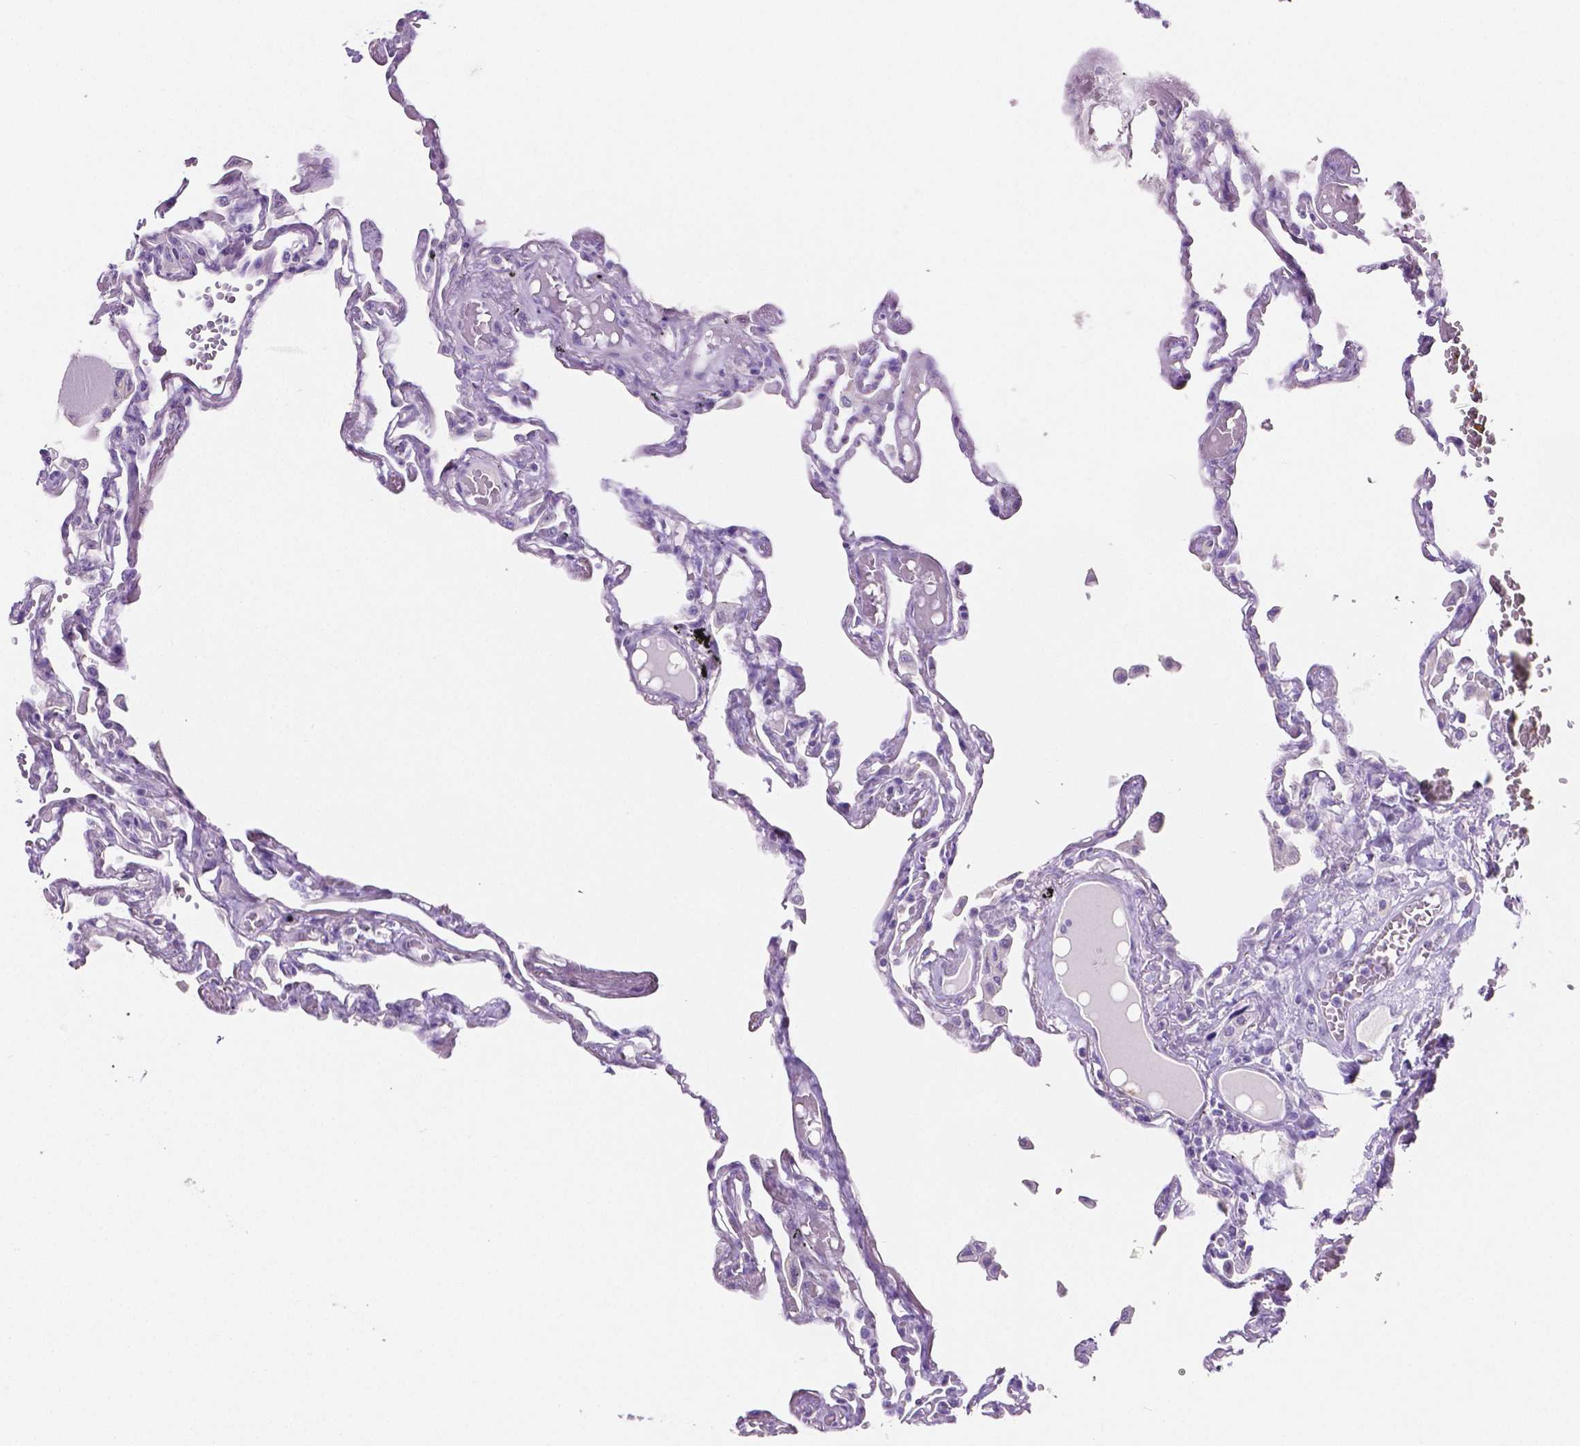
{"staining": {"intensity": "negative", "quantity": "none", "location": "none"}, "tissue": "lung", "cell_type": "Alveolar cells", "image_type": "normal", "snomed": [{"axis": "morphology", "description": "Normal tissue, NOS"}, {"axis": "morphology", "description": "Adenocarcinoma, NOS"}, {"axis": "topography", "description": "Cartilage tissue"}, {"axis": "topography", "description": "Lung"}], "caption": "The immunohistochemistry histopathology image has no significant positivity in alveolar cells of lung. The staining is performed using DAB brown chromogen with nuclei counter-stained in using hematoxylin.", "gene": "SLC22A2", "patient": {"sex": "female", "age": 67}}